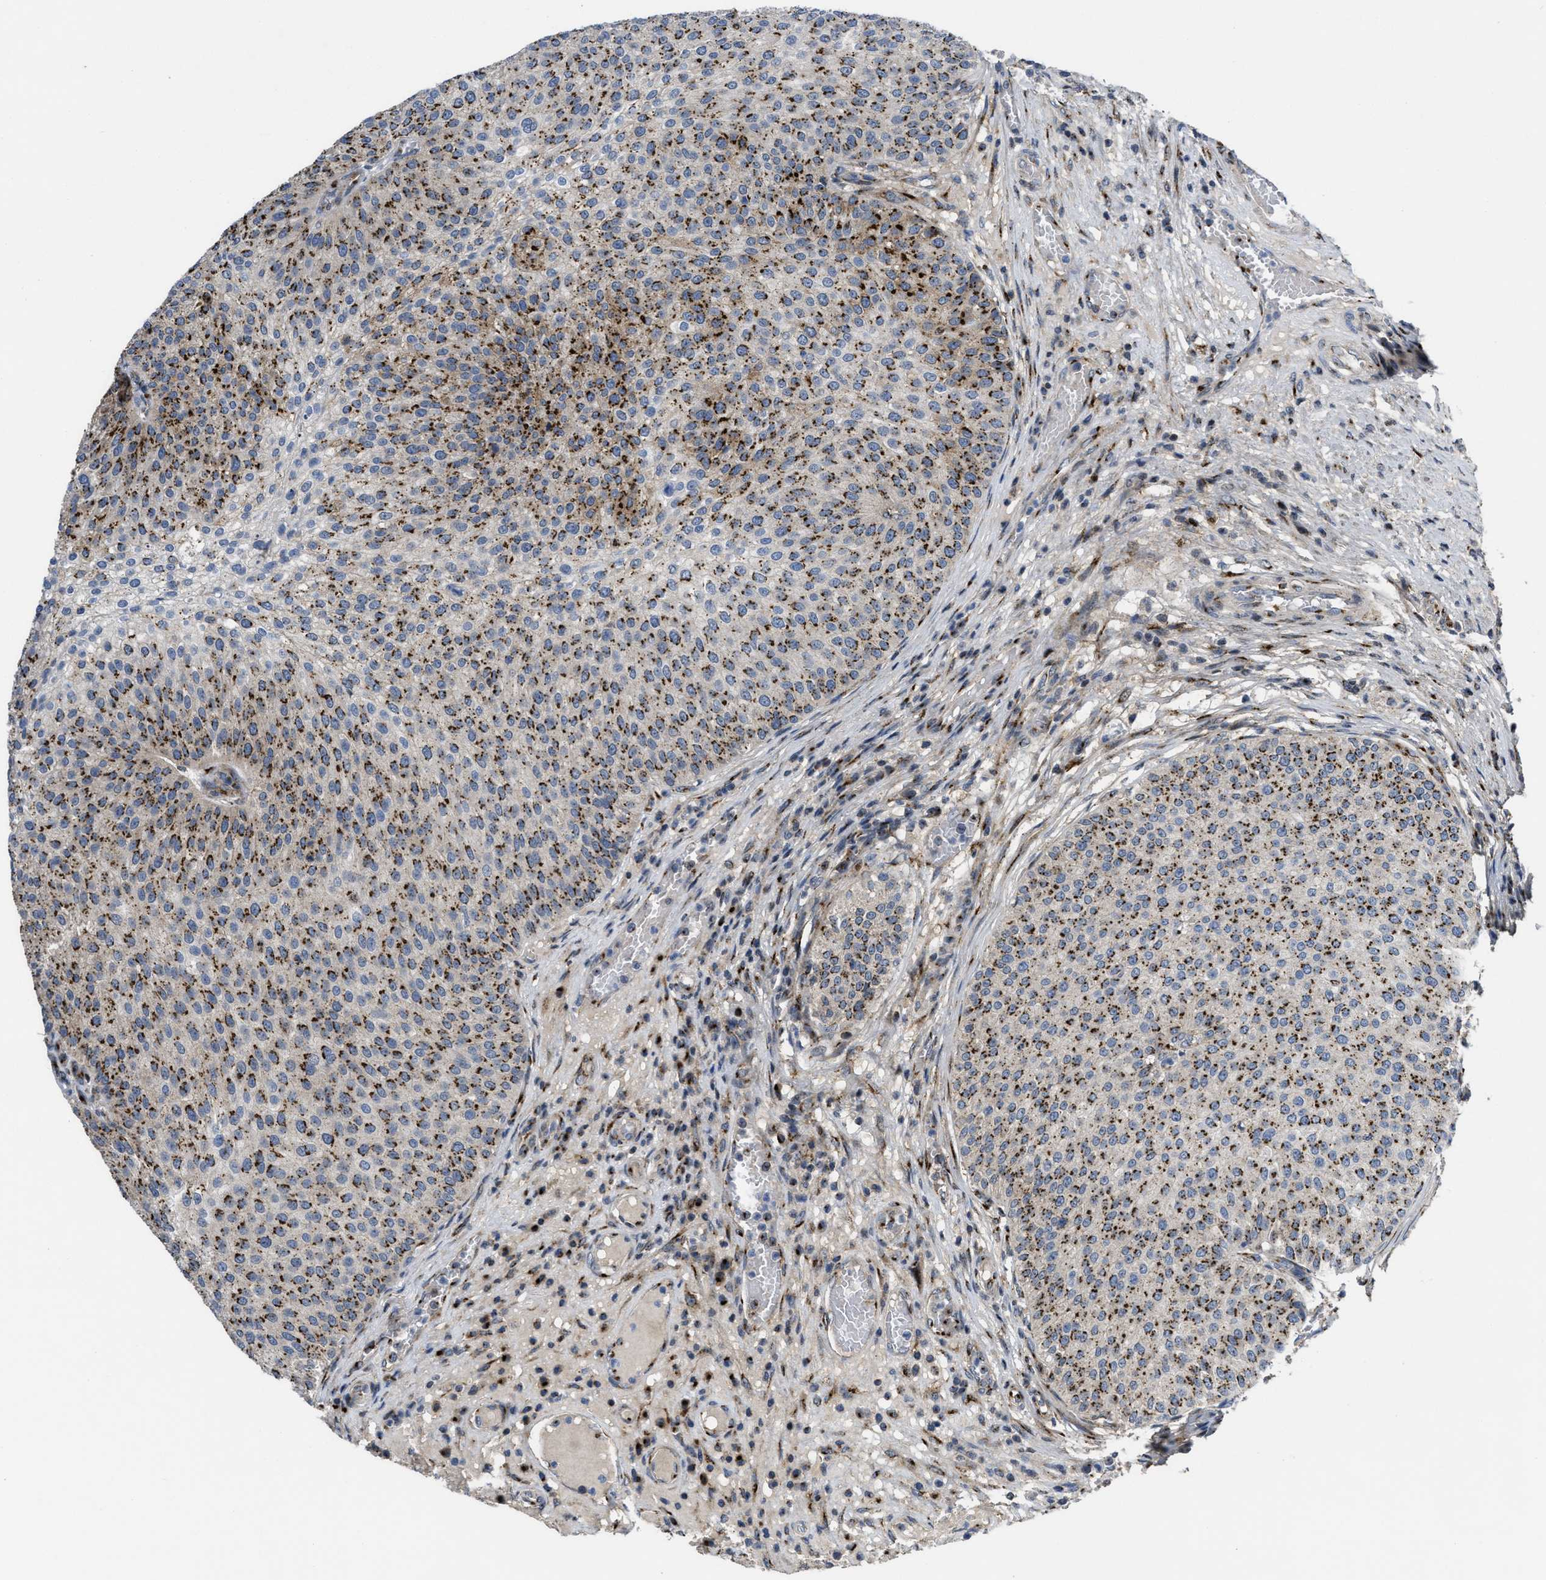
{"staining": {"intensity": "moderate", "quantity": "25%-75%", "location": "cytoplasmic/membranous"}, "tissue": "urothelial cancer", "cell_type": "Tumor cells", "image_type": "cancer", "snomed": [{"axis": "morphology", "description": "Urothelial carcinoma, Low grade"}, {"axis": "topography", "description": "Smooth muscle"}, {"axis": "topography", "description": "Urinary bladder"}], "caption": "IHC (DAB) staining of urothelial carcinoma (low-grade) demonstrates moderate cytoplasmic/membranous protein expression in approximately 25%-75% of tumor cells.", "gene": "ZNF70", "patient": {"sex": "male", "age": 60}}